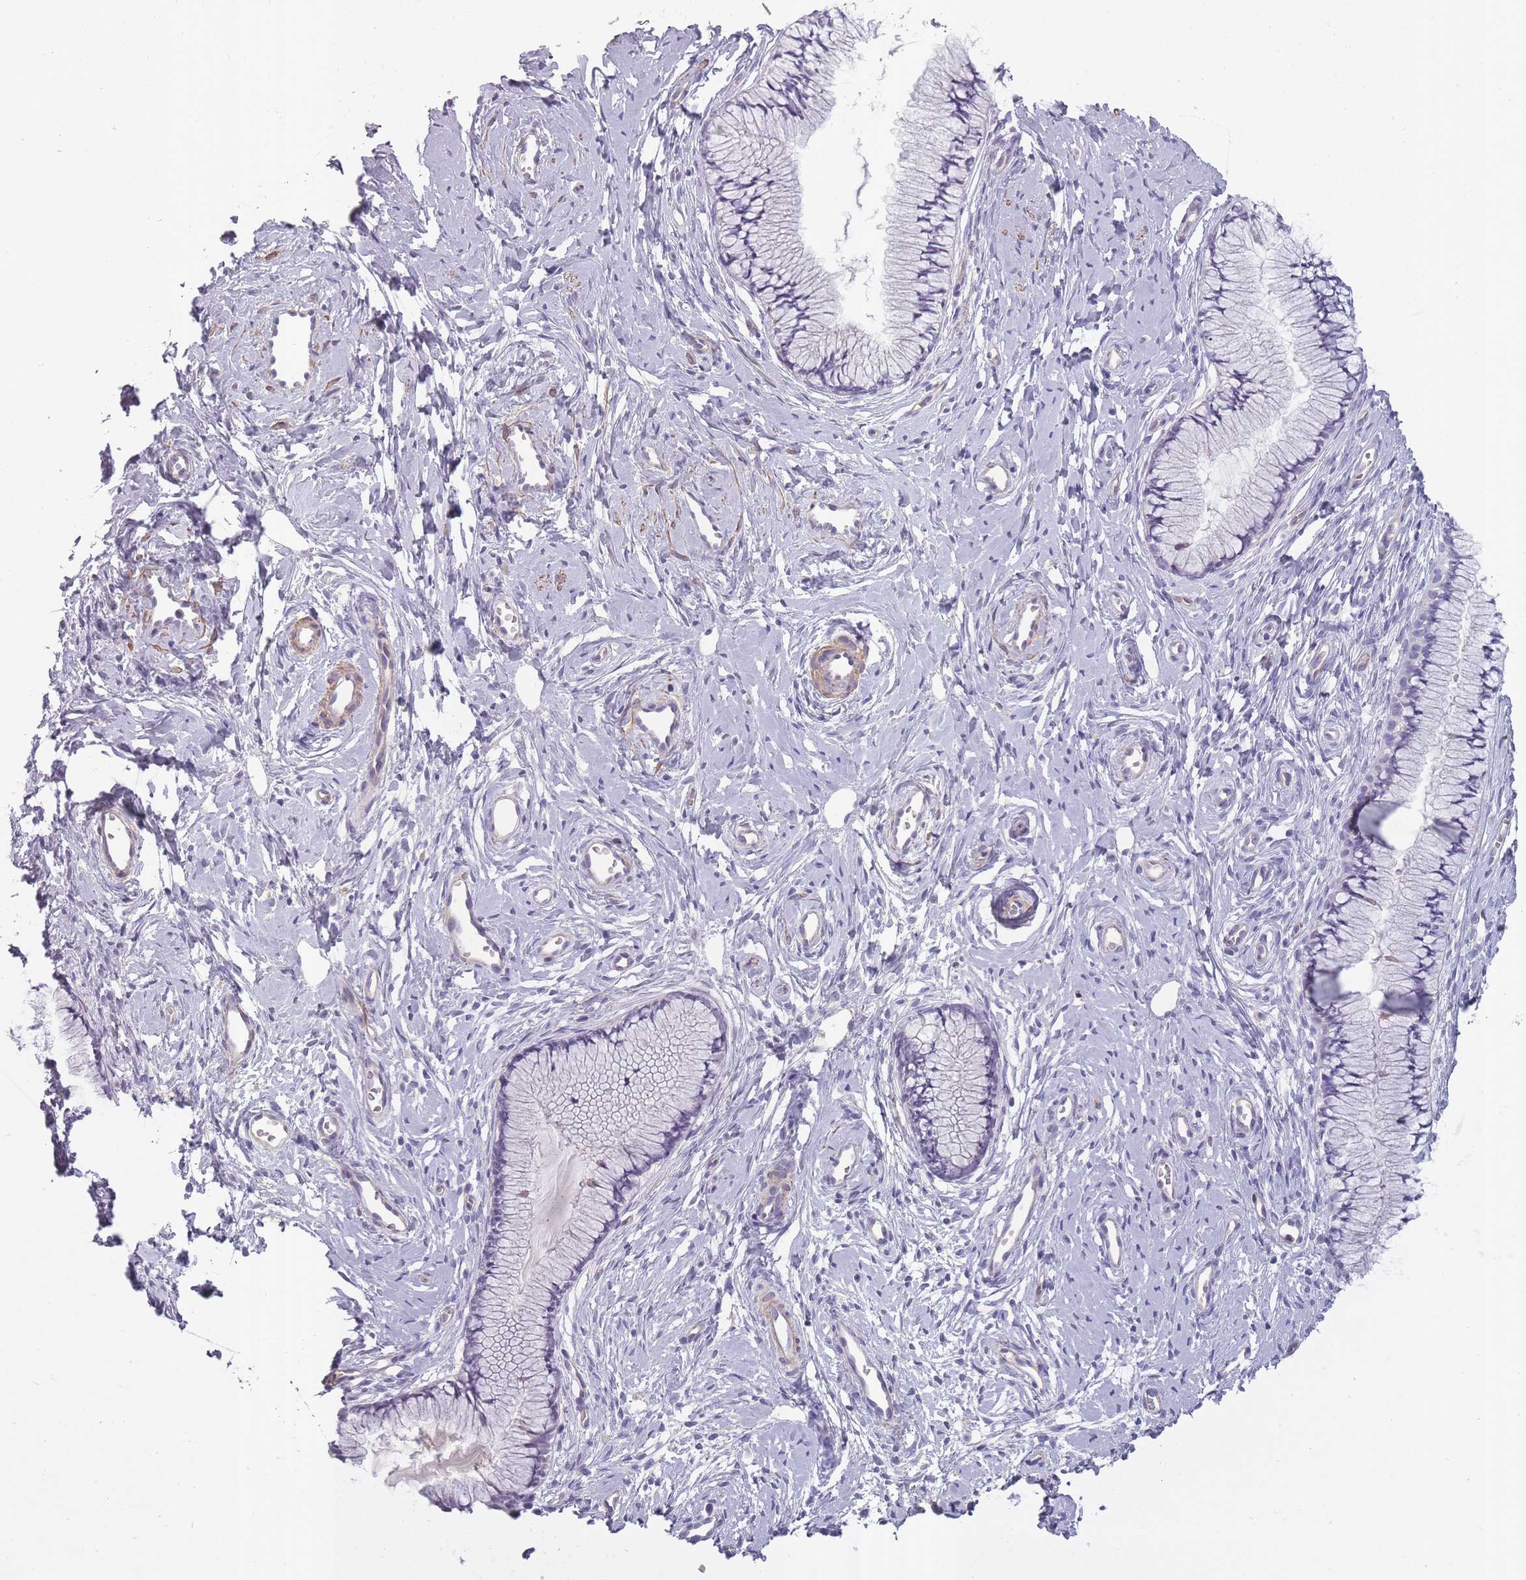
{"staining": {"intensity": "negative", "quantity": "none", "location": "none"}, "tissue": "cervix", "cell_type": "Glandular cells", "image_type": "normal", "snomed": [{"axis": "morphology", "description": "Normal tissue, NOS"}, {"axis": "topography", "description": "Cervix"}], "caption": "Micrograph shows no significant protein staining in glandular cells of unremarkable cervix. (Stains: DAB IHC with hematoxylin counter stain, Microscopy: brightfield microscopy at high magnification).", "gene": "SLC8A2", "patient": {"sex": "female", "age": 40}}